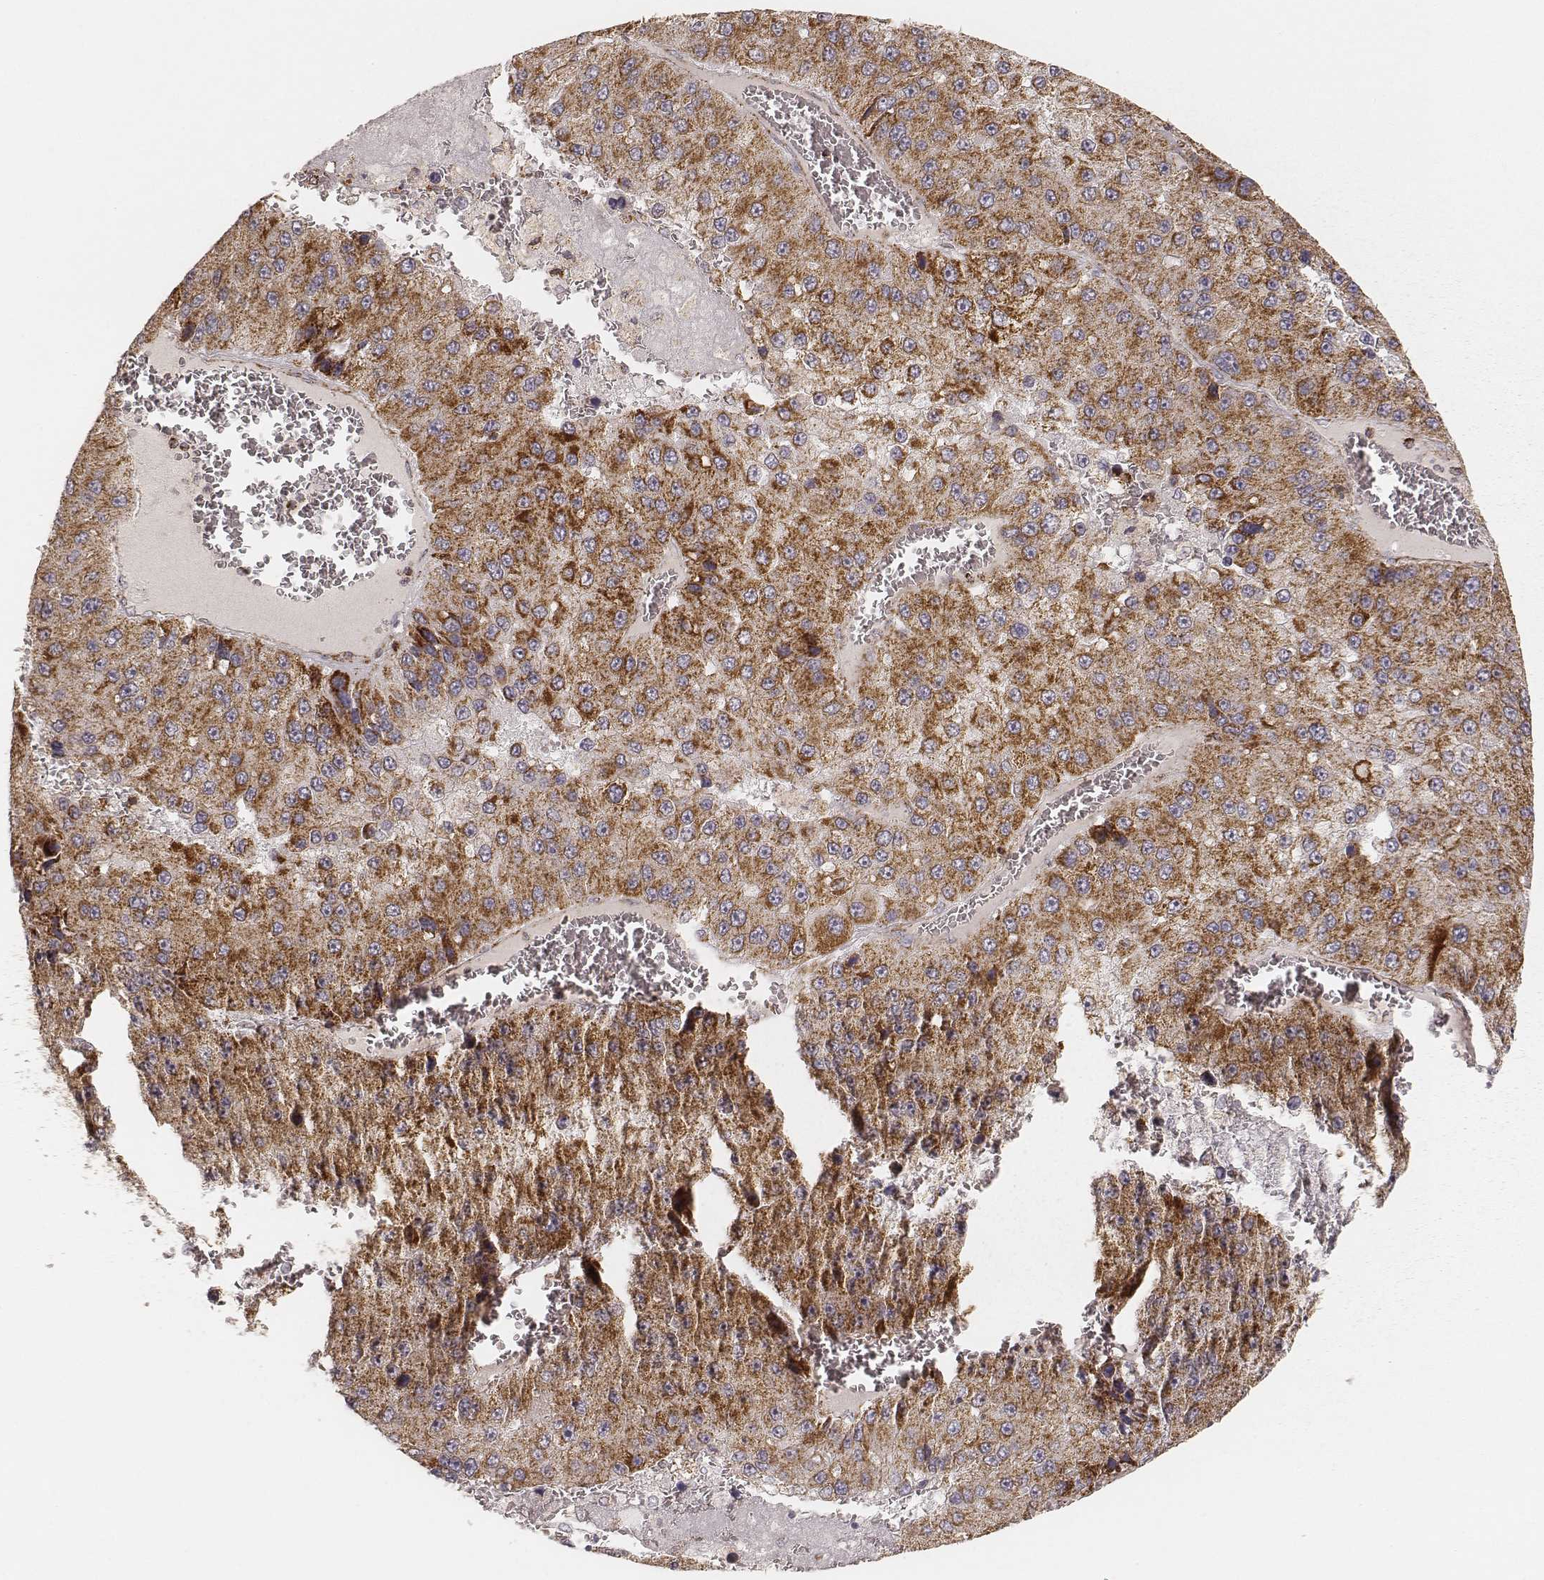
{"staining": {"intensity": "strong", "quantity": ">75%", "location": "cytoplasmic/membranous"}, "tissue": "liver cancer", "cell_type": "Tumor cells", "image_type": "cancer", "snomed": [{"axis": "morphology", "description": "Carcinoma, Hepatocellular, NOS"}, {"axis": "topography", "description": "Liver"}], "caption": "Liver cancer (hepatocellular carcinoma) stained with a brown dye exhibits strong cytoplasmic/membranous positive staining in approximately >75% of tumor cells.", "gene": "CS", "patient": {"sex": "female", "age": 73}}